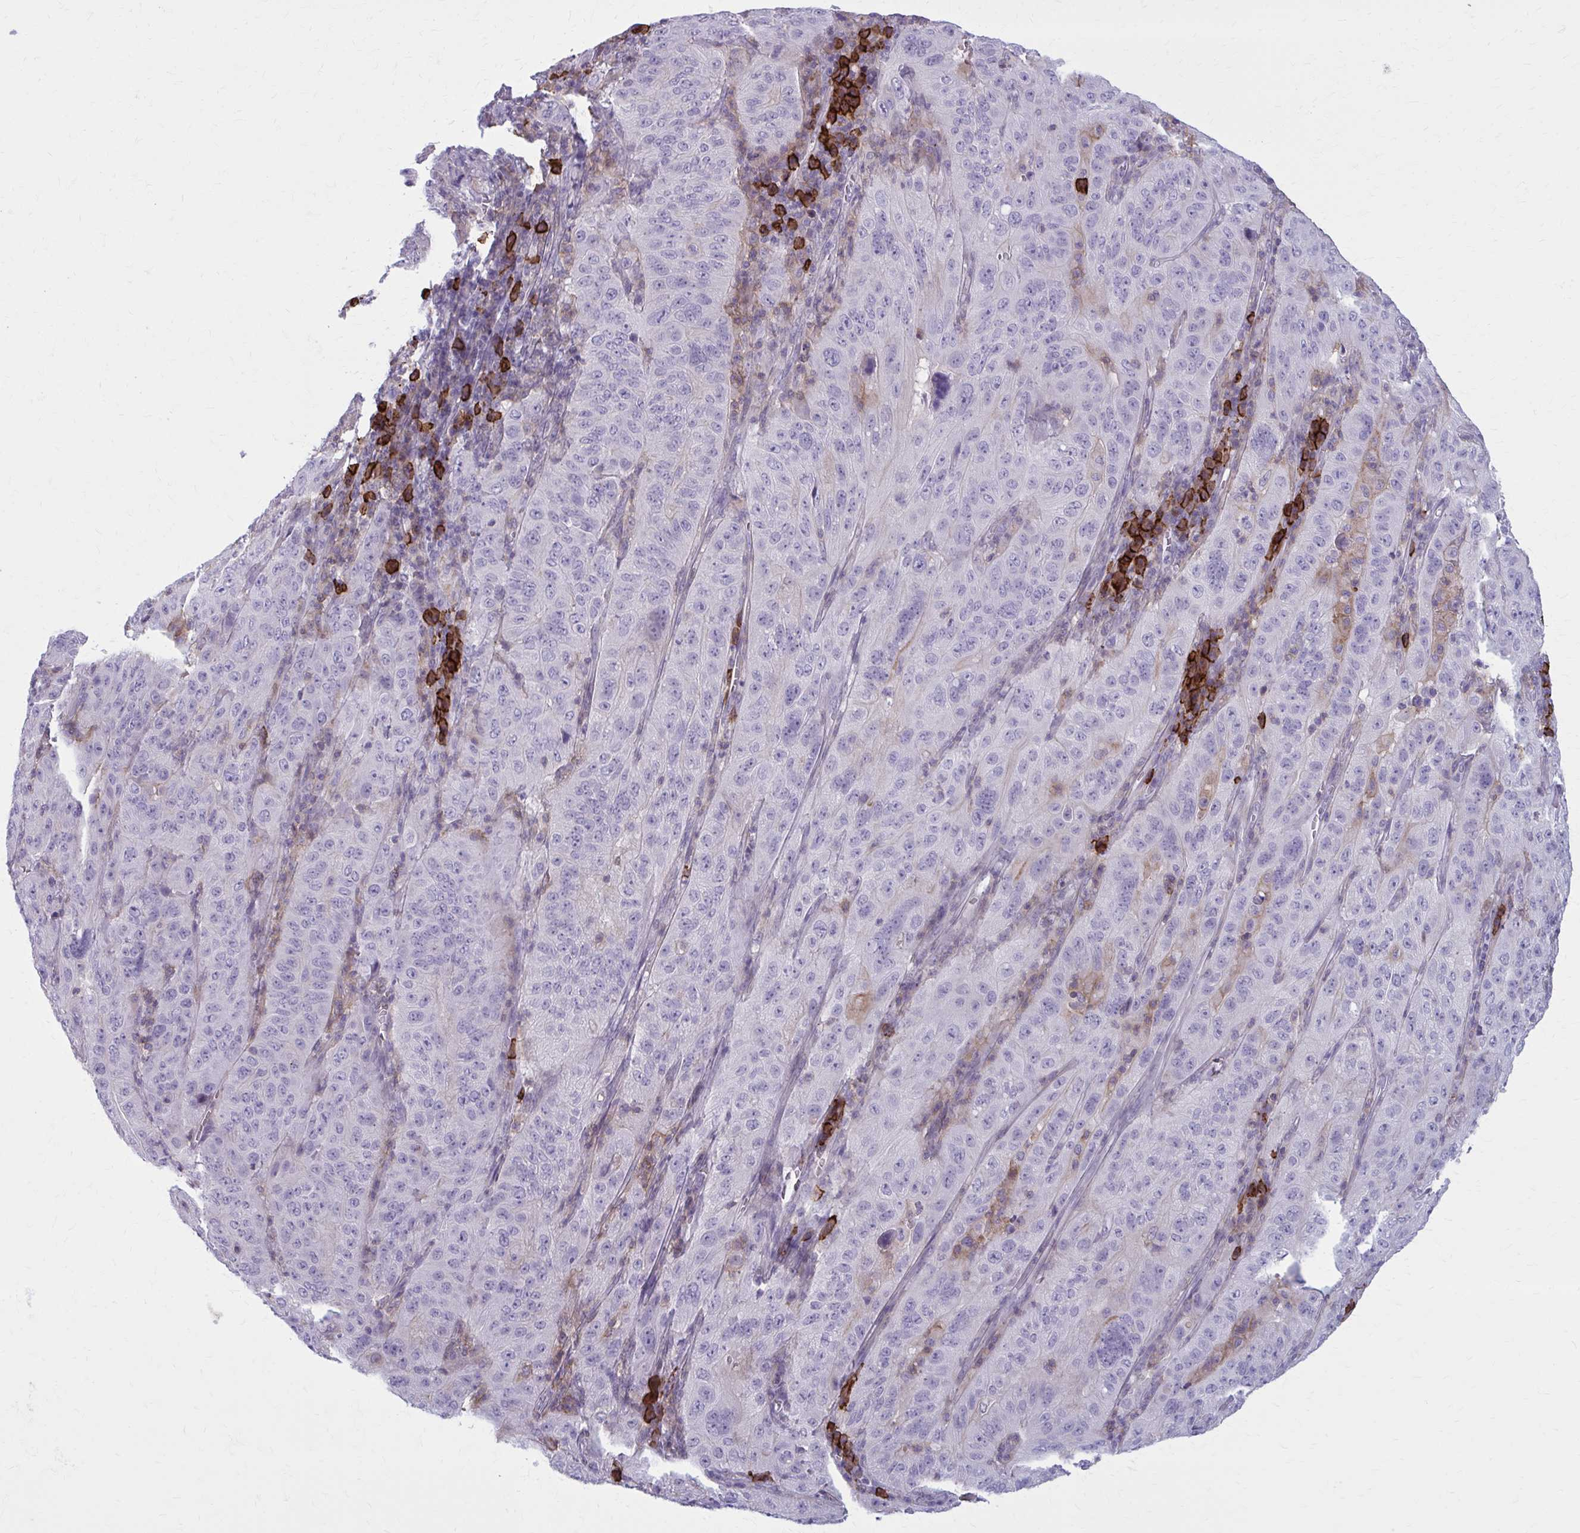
{"staining": {"intensity": "negative", "quantity": "none", "location": "none"}, "tissue": "pancreatic cancer", "cell_type": "Tumor cells", "image_type": "cancer", "snomed": [{"axis": "morphology", "description": "Adenocarcinoma, NOS"}, {"axis": "topography", "description": "Pancreas"}], "caption": "Tumor cells show no significant protein positivity in pancreatic adenocarcinoma. Brightfield microscopy of immunohistochemistry (IHC) stained with DAB (3,3'-diaminobenzidine) (brown) and hematoxylin (blue), captured at high magnification.", "gene": "CD38", "patient": {"sex": "male", "age": 63}}